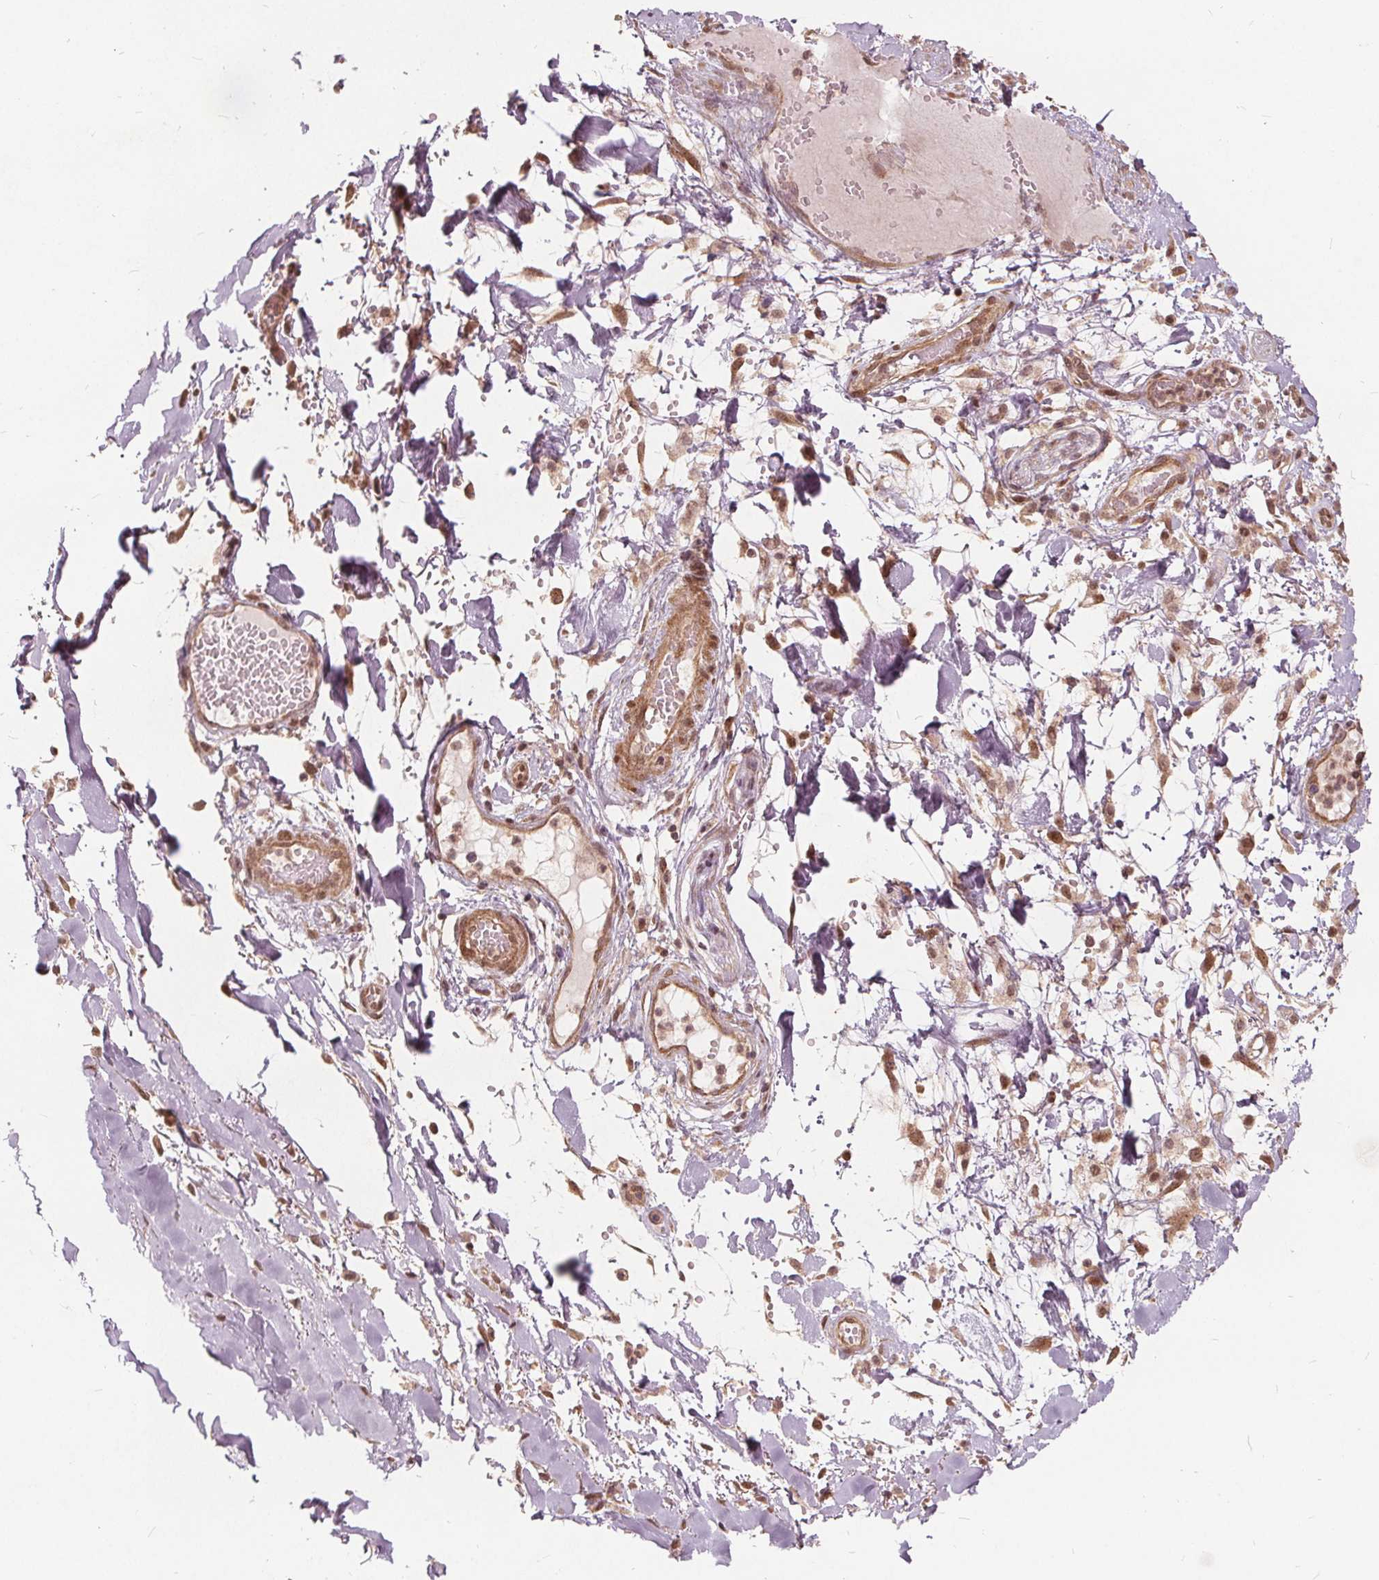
{"staining": {"intensity": "negative", "quantity": "none", "location": "none"}, "tissue": "adipose tissue", "cell_type": "Adipocytes", "image_type": "normal", "snomed": [{"axis": "morphology", "description": "Normal tissue, NOS"}, {"axis": "topography", "description": "Cartilage tissue"}, {"axis": "topography", "description": "Nasopharynx"}, {"axis": "topography", "description": "Thyroid gland"}], "caption": "Human adipose tissue stained for a protein using immunohistochemistry exhibits no expression in adipocytes.", "gene": "PPP1CB", "patient": {"sex": "male", "age": 63}}